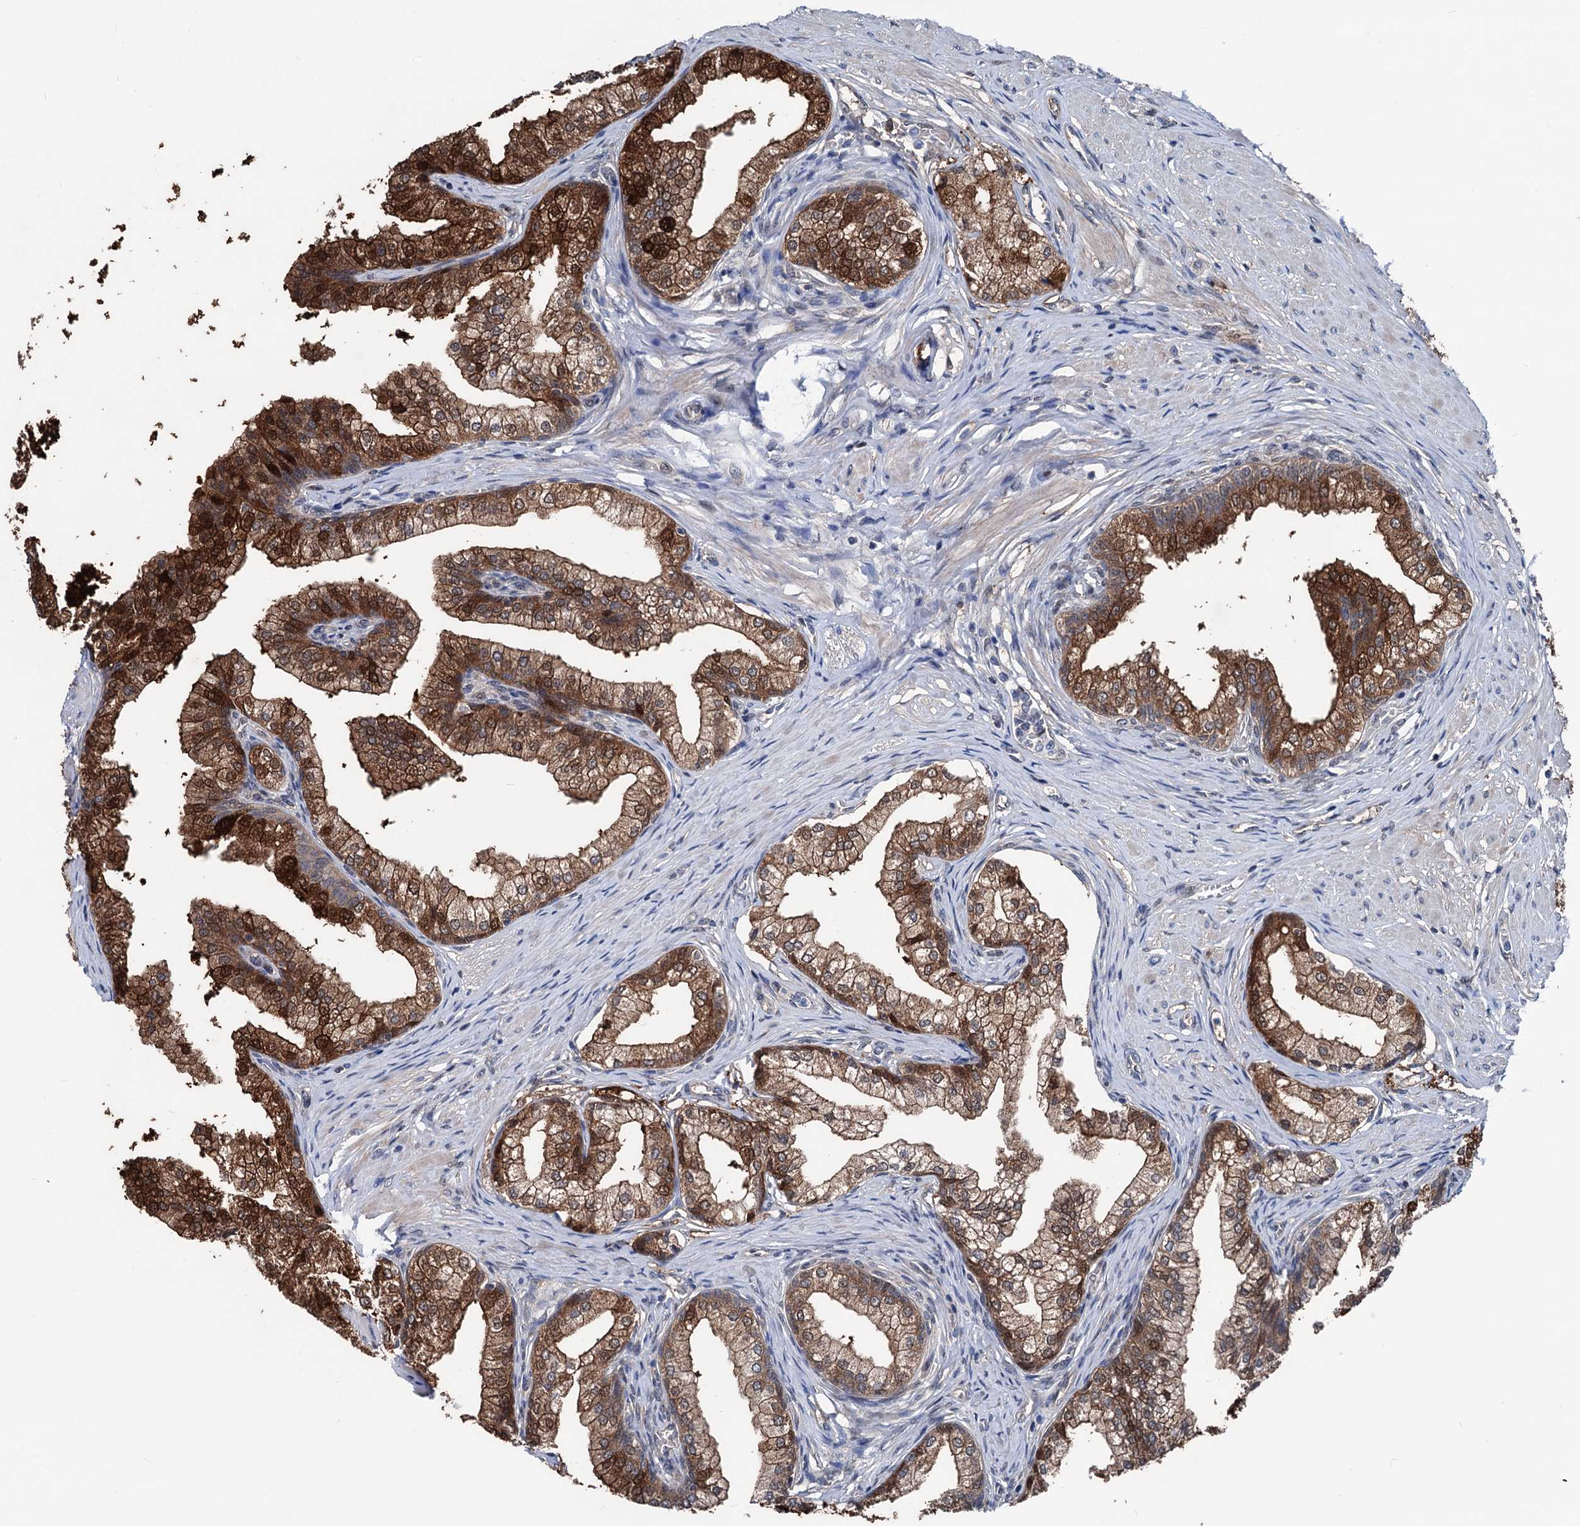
{"staining": {"intensity": "strong", "quantity": ">75%", "location": "cytoplasmic/membranous,nuclear"}, "tissue": "prostate", "cell_type": "Glandular cells", "image_type": "normal", "snomed": [{"axis": "morphology", "description": "Normal tissue, NOS"}, {"axis": "topography", "description": "Prostate"}], "caption": "Immunohistochemistry of normal human prostate displays high levels of strong cytoplasmic/membranous,nuclear expression in about >75% of glandular cells.", "gene": "GLO1", "patient": {"sex": "male", "age": 60}}